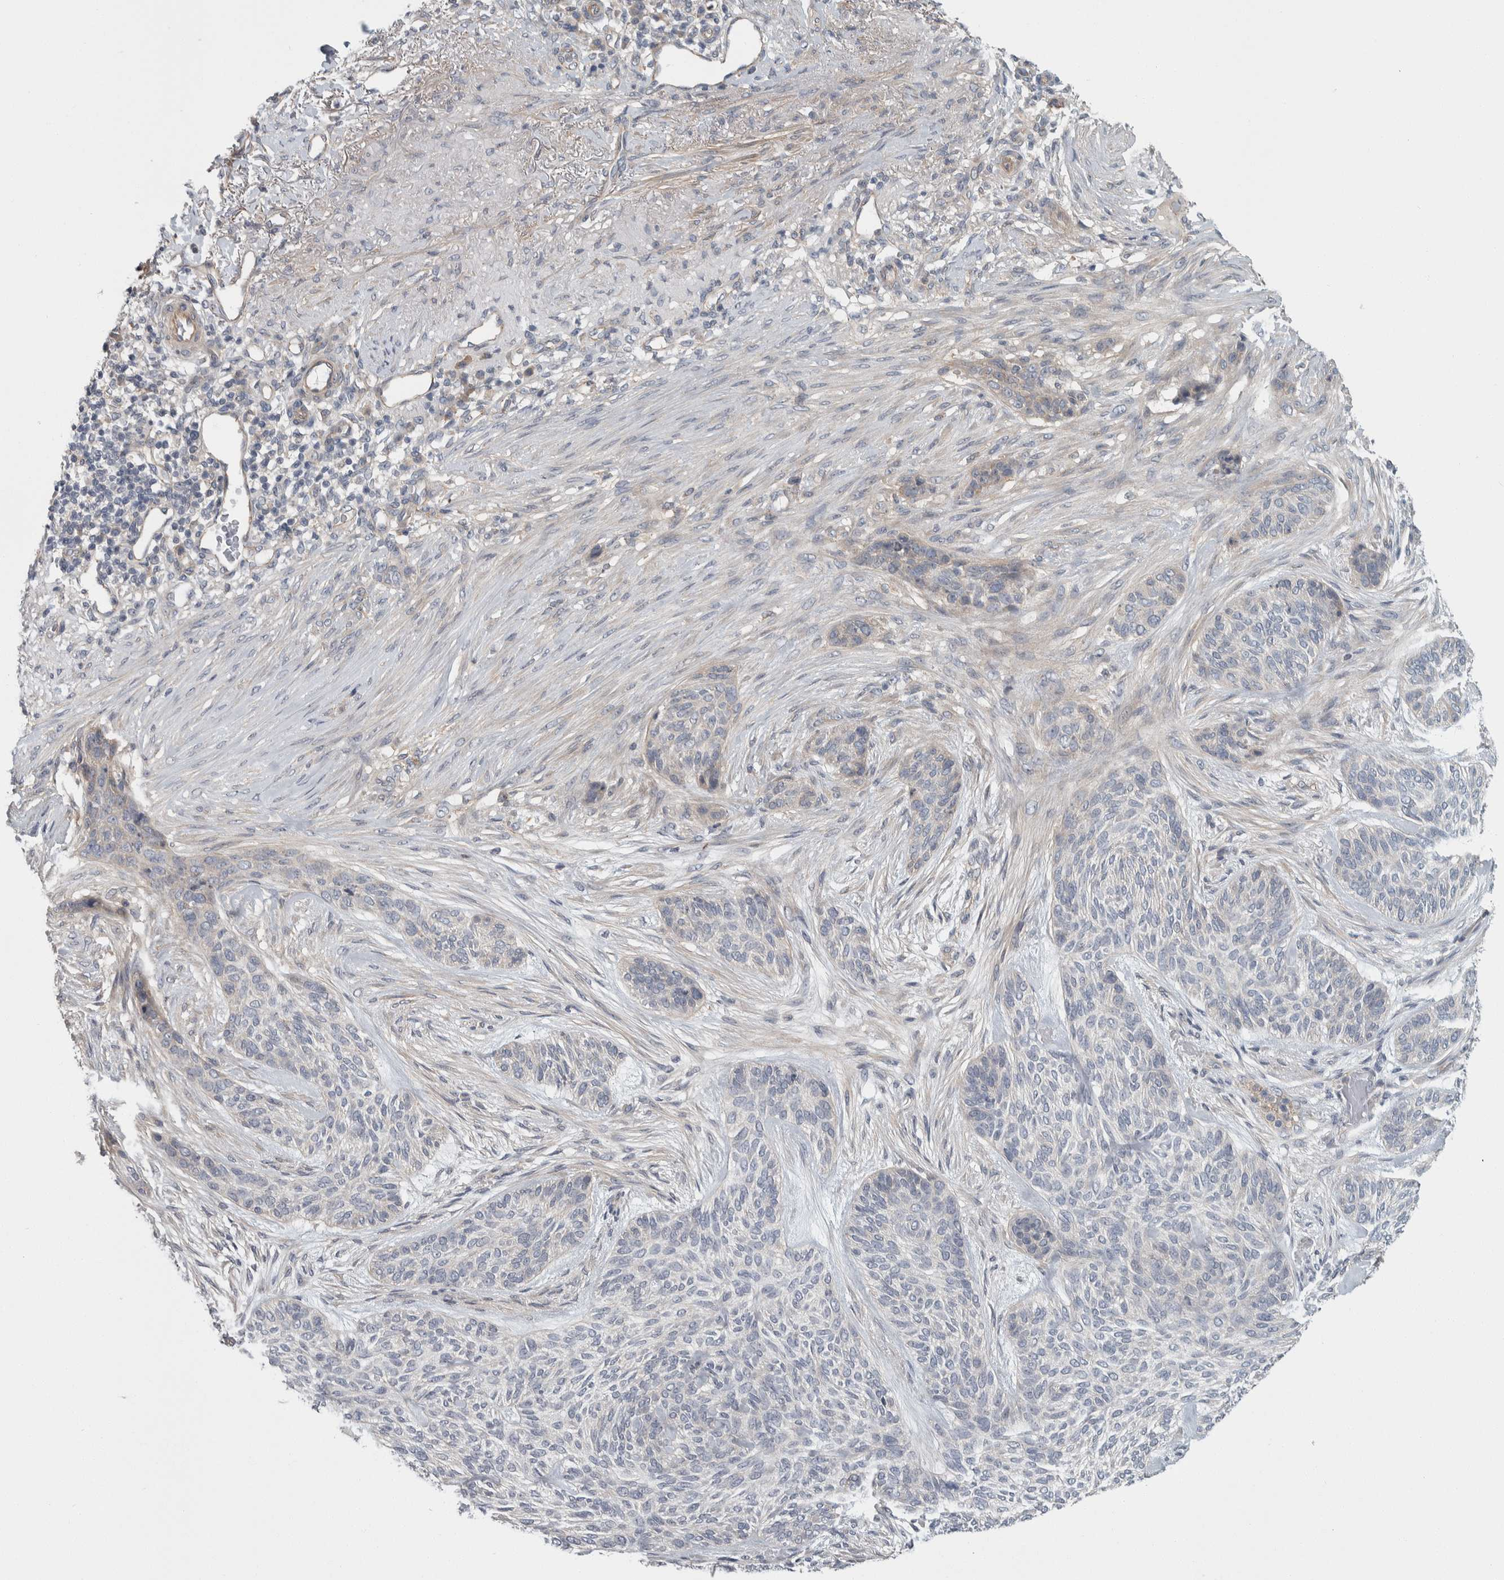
{"staining": {"intensity": "negative", "quantity": "none", "location": "none"}, "tissue": "skin cancer", "cell_type": "Tumor cells", "image_type": "cancer", "snomed": [{"axis": "morphology", "description": "Basal cell carcinoma"}, {"axis": "topography", "description": "Skin"}], "caption": "DAB immunohistochemical staining of human skin cancer reveals no significant staining in tumor cells. Brightfield microscopy of immunohistochemistry stained with DAB (brown) and hematoxylin (blue), captured at high magnification.", "gene": "KCNJ3", "patient": {"sex": "male", "age": 55}}